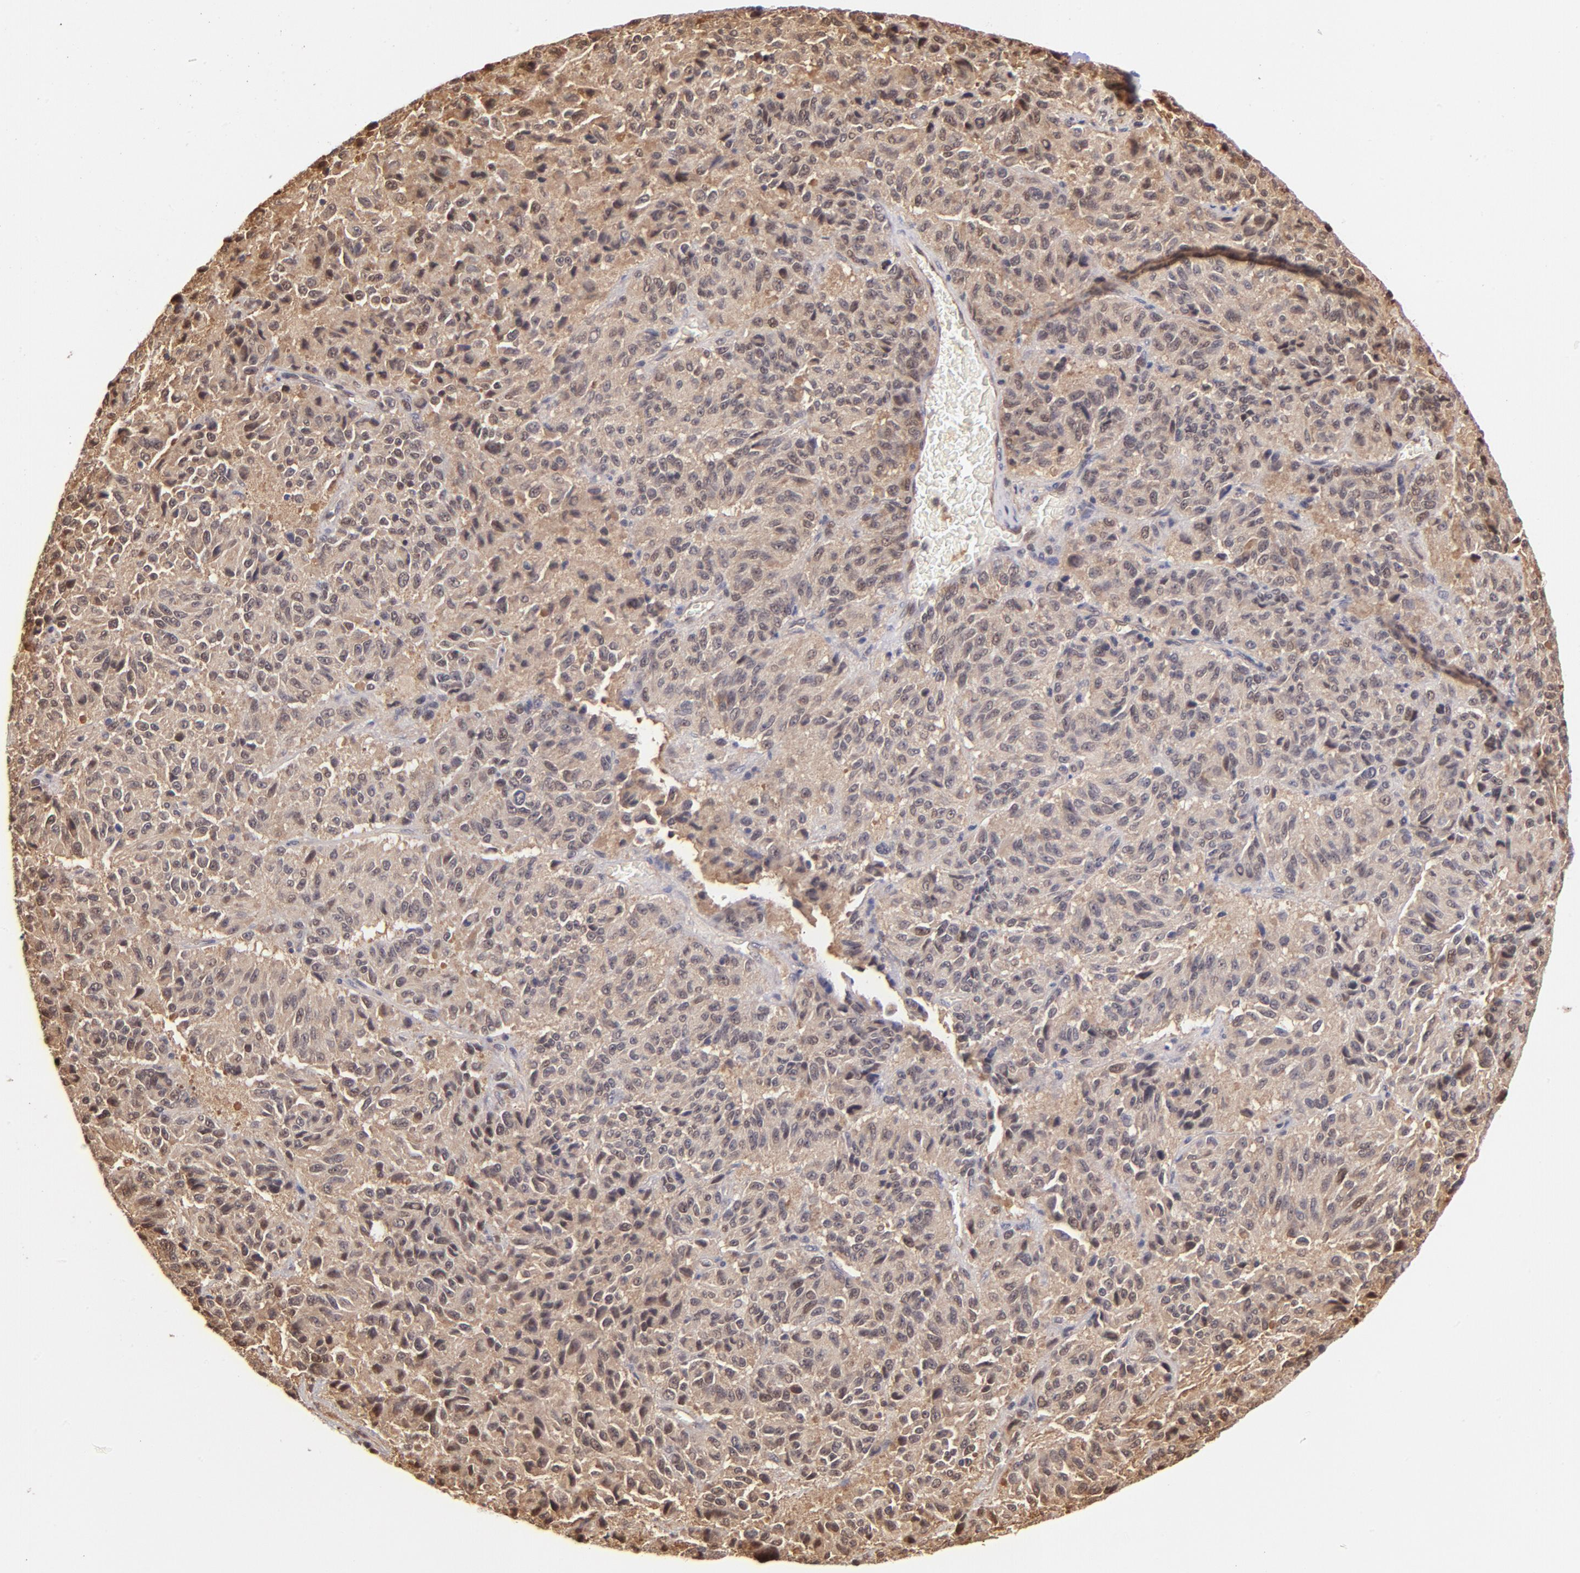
{"staining": {"intensity": "weak", "quantity": ">75%", "location": "cytoplasmic/membranous,nuclear"}, "tissue": "melanoma", "cell_type": "Tumor cells", "image_type": "cancer", "snomed": [{"axis": "morphology", "description": "Malignant melanoma, Metastatic site"}, {"axis": "topography", "description": "Lung"}], "caption": "The image demonstrates immunohistochemical staining of melanoma. There is weak cytoplasmic/membranous and nuclear expression is identified in about >75% of tumor cells. (DAB = brown stain, brightfield microscopy at high magnification).", "gene": "YWHAB", "patient": {"sex": "male", "age": 64}}